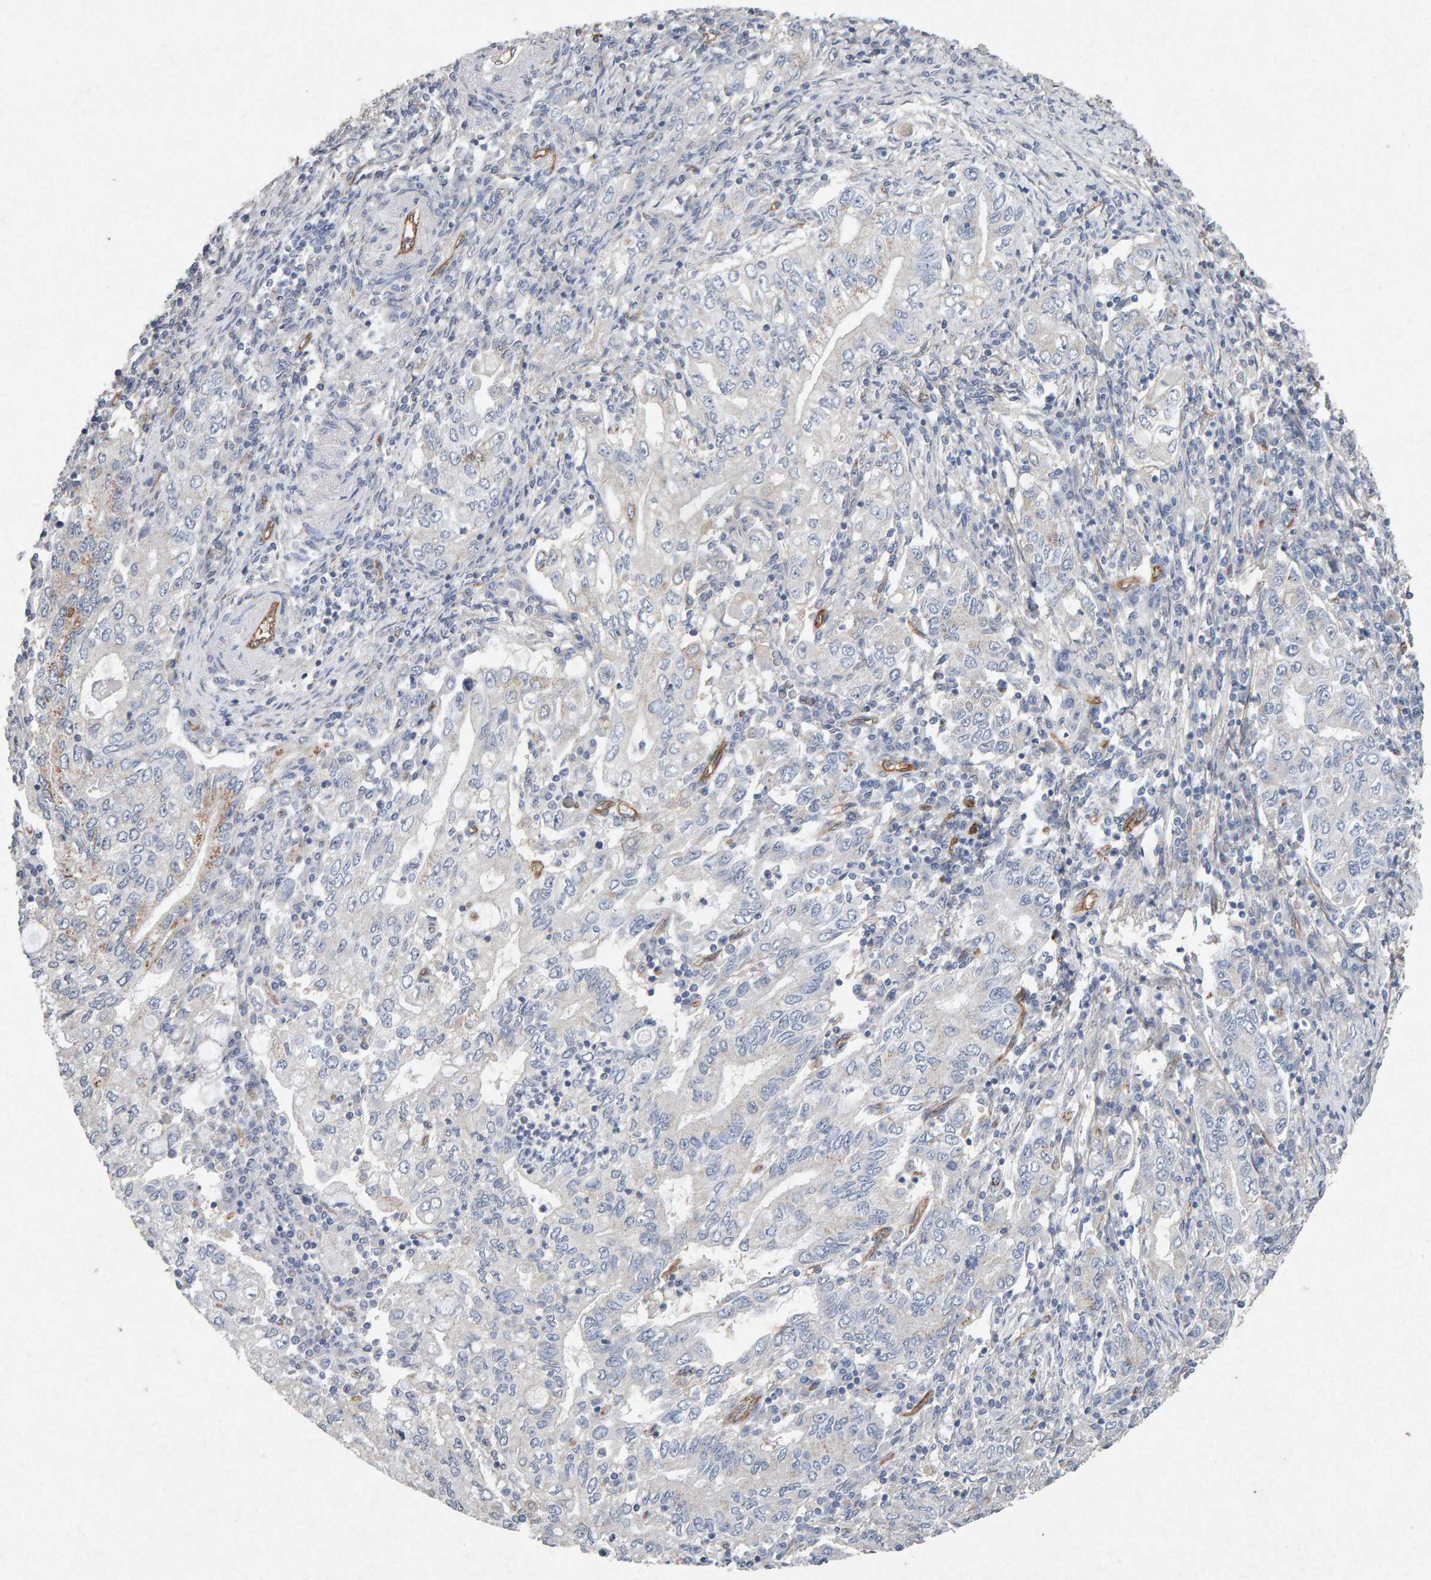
{"staining": {"intensity": "negative", "quantity": "none", "location": "none"}, "tissue": "stomach cancer", "cell_type": "Tumor cells", "image_type": "cancer", "snomed": [{"axis": "morphology", "description": "Adenocarcinoma, NOS"}, {"axis": "topography", "description": "Stomach, lower"}], "caption": "Immunohistochemistry (IHC) of human stomach cancer (adenocarcinoma) reveals no positivity in tumor cells.", "gene": "PTPRM", "patient": {"sex": "female", "age": 72}}